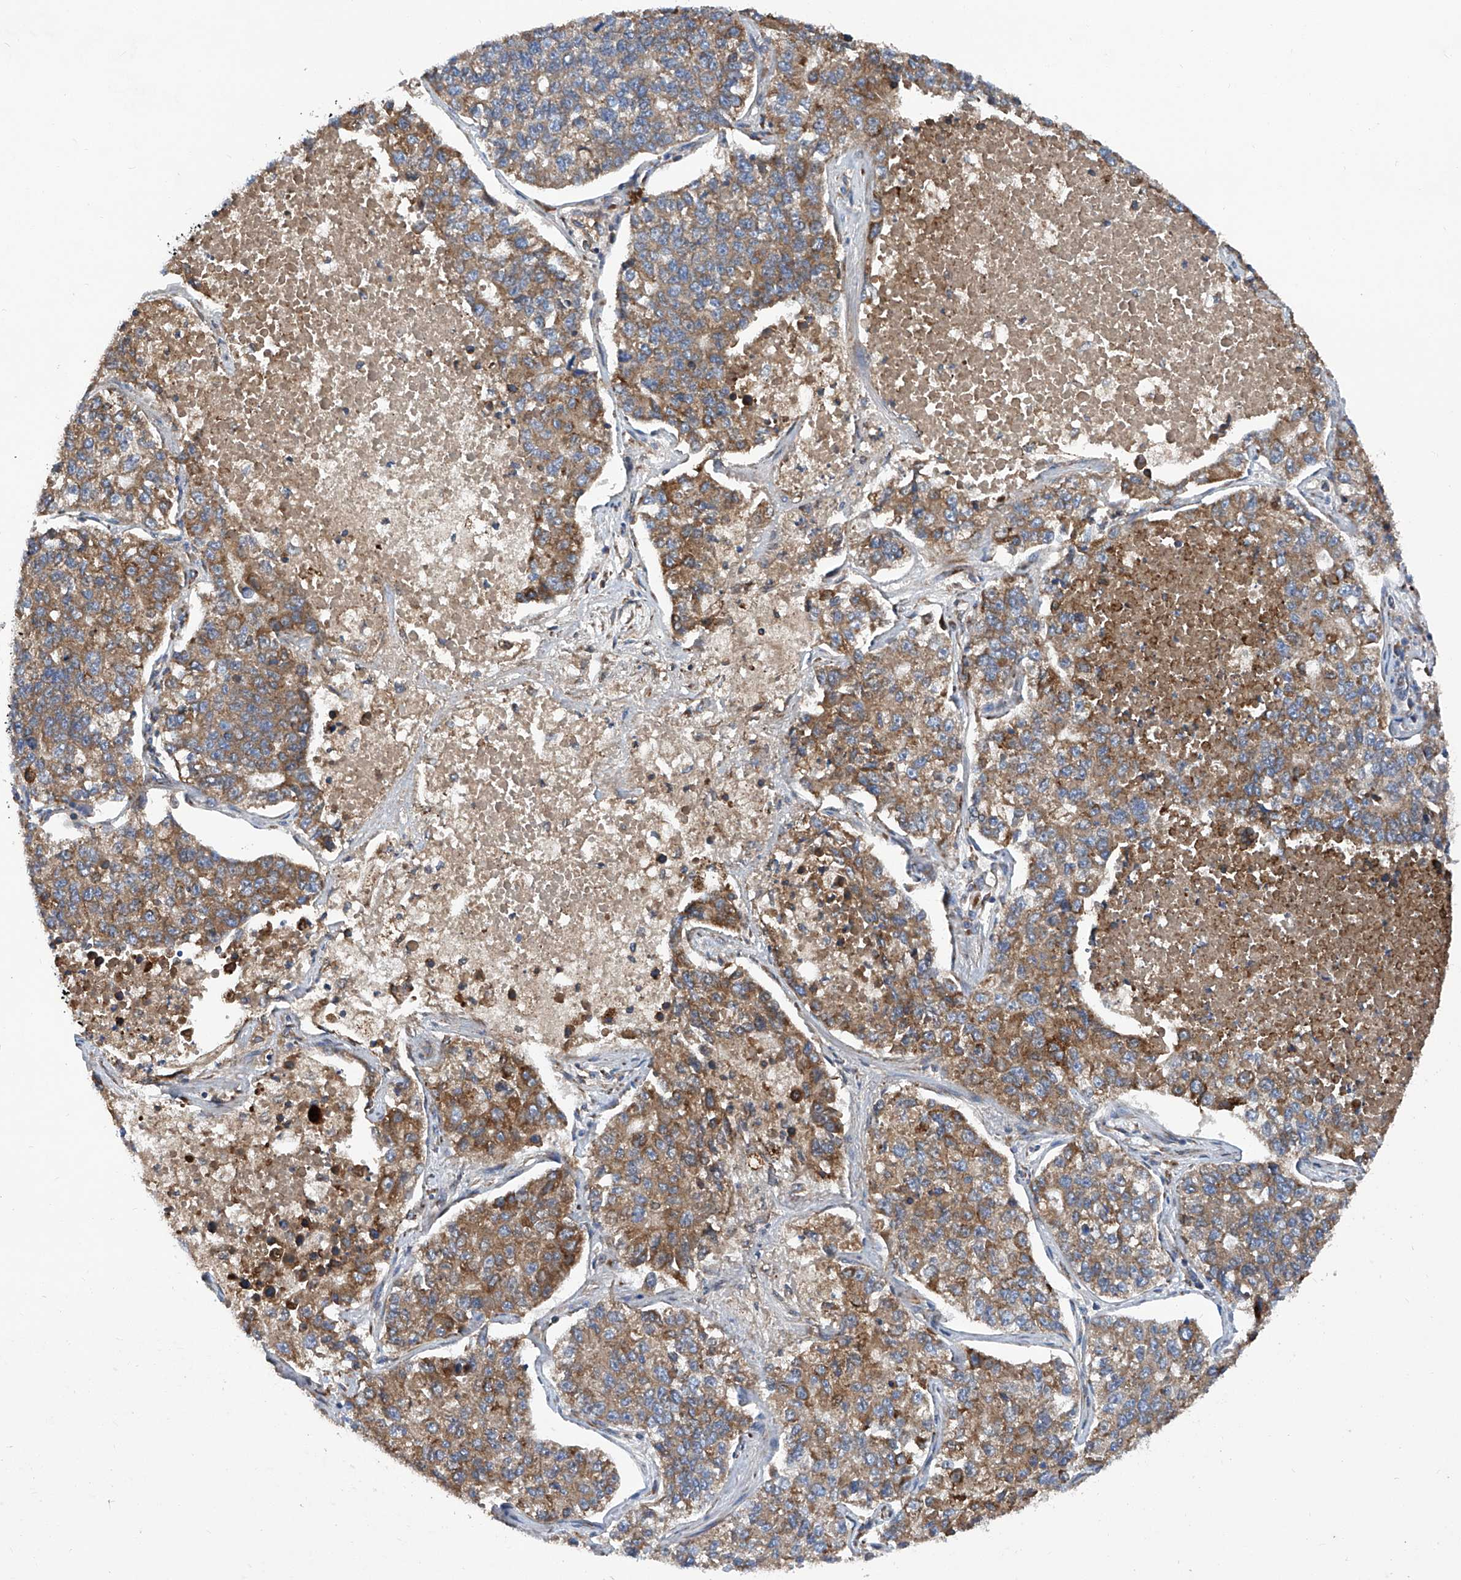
{"staining": {"intensity": "moderate", "quantity": ">75%", "location": "cytoplasmic/membranous"}, "tissue": "lung cancer", "cell_type": "Tumor cells", "image_type": "cancer", "snomed": [{"axis": "morphology", "description": "Adenocarcinoma, NOS"}, {"axis": "topography", "description": "Lung"}], "caption": "This photomicrograph shows immunohistochemistry (IHC) staining of human lung cancer, with medium moderate cytoplasmic/membranous expression in approximately >75% of tumor cells.", "gene": "ASCC3", "patient": {"sex": "male", "age": 49}}